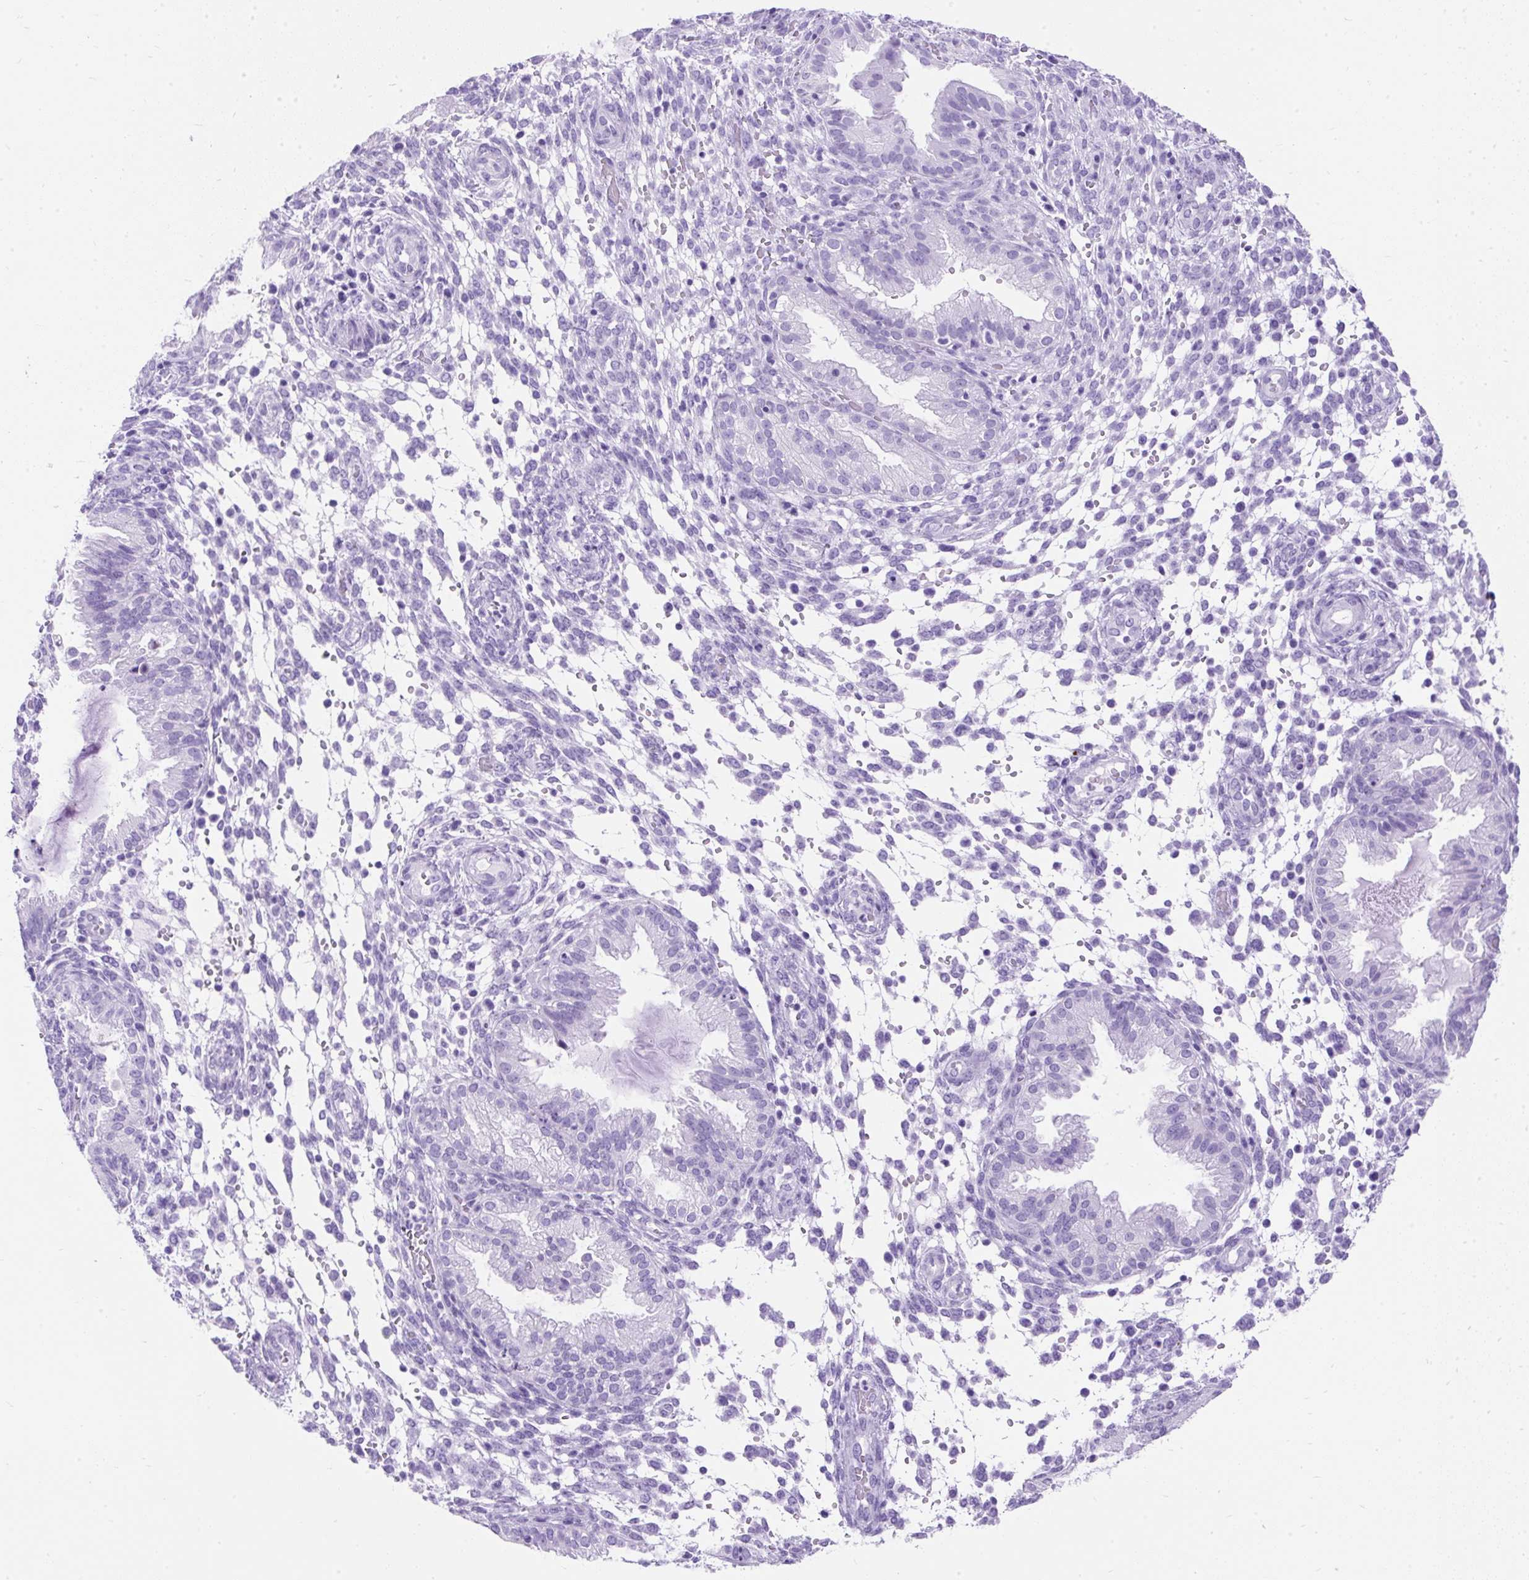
{"staining": {"intensity": "negative", "quantity": "none", "location": "none"}, "tissue": "endometrium", "cell_type": "Cells in endometrial stroma", "image_type": "normal", "snomed": [{"axis": "morphology", "description": "Normal tissue, NOS"}, {"axis": "topography", "description": "Endometrium"}], "caption": "Immunohistochemistry (IHC) photomicrograph of normal endometrium: human endometrium stained with DAB (3,3'-diaminobenzidine) displays no significant protein positivity in cells in endometrial stroma. Brightfield microscopy of IHC stained with DAB (3,3'-diaminobenzidine) (brown) and hematoxylin (blue), captured at high magnification.", "gene": "PVALB", "patient": {"sex": "female", "age": 33}}